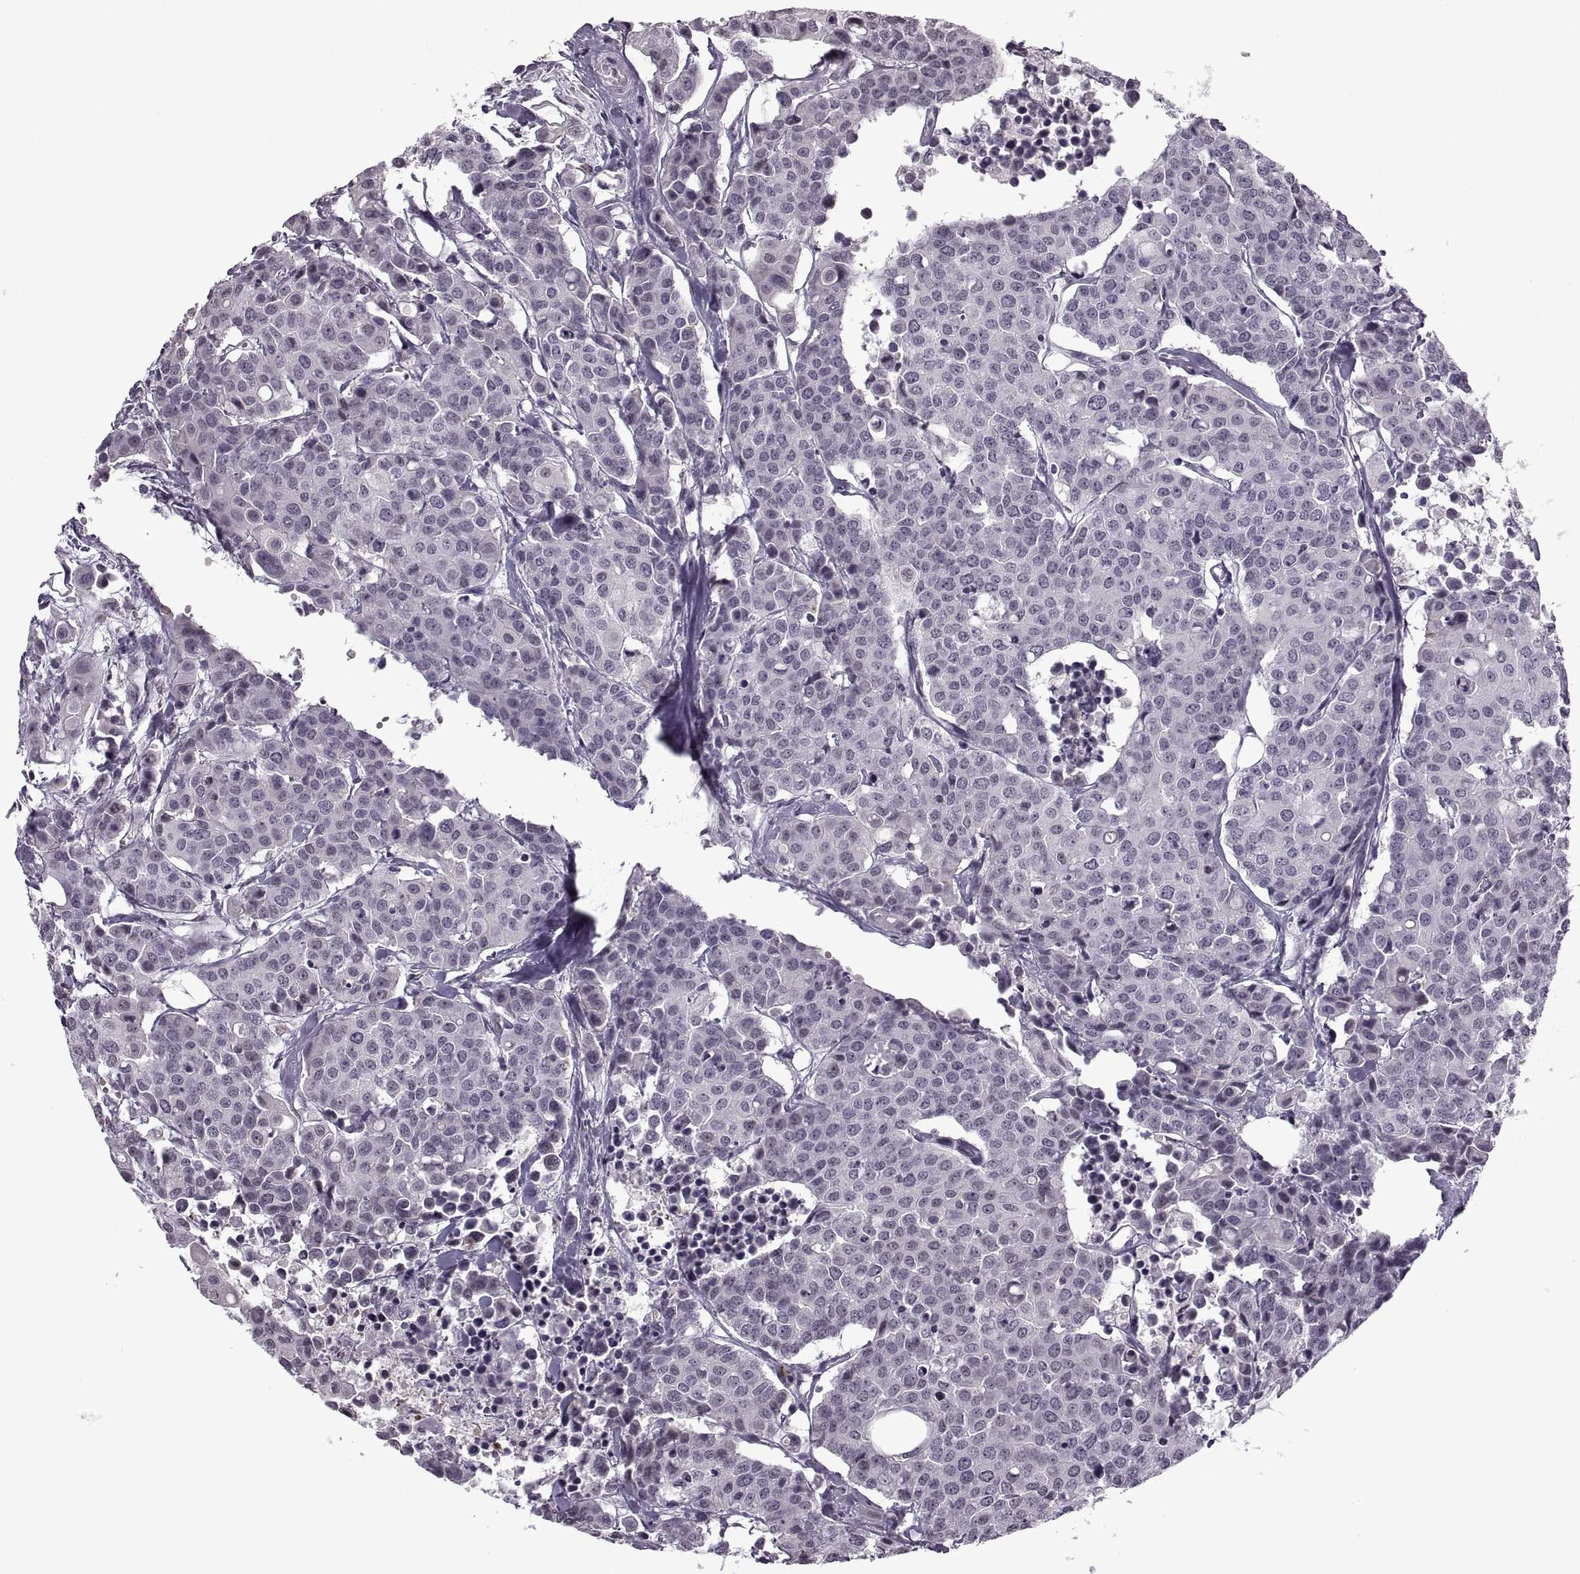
{"staining": {"intensity": "negative", "quantity": "none", "location": "none"}, "tissue": "carcinoid", "cell_type": "Tumor cells", "image_type": "cancer", "snomed": [{"axis": "morphology", "description": "Carcinoid, malignant, NOS"}, {"axis": "topography", "description": "Colon"}], "caption": "Tumor cells are negative for protein expression in human carcinoid.", "gene": "PRSS37", "patient": {"sex": "male", "age": 81}}